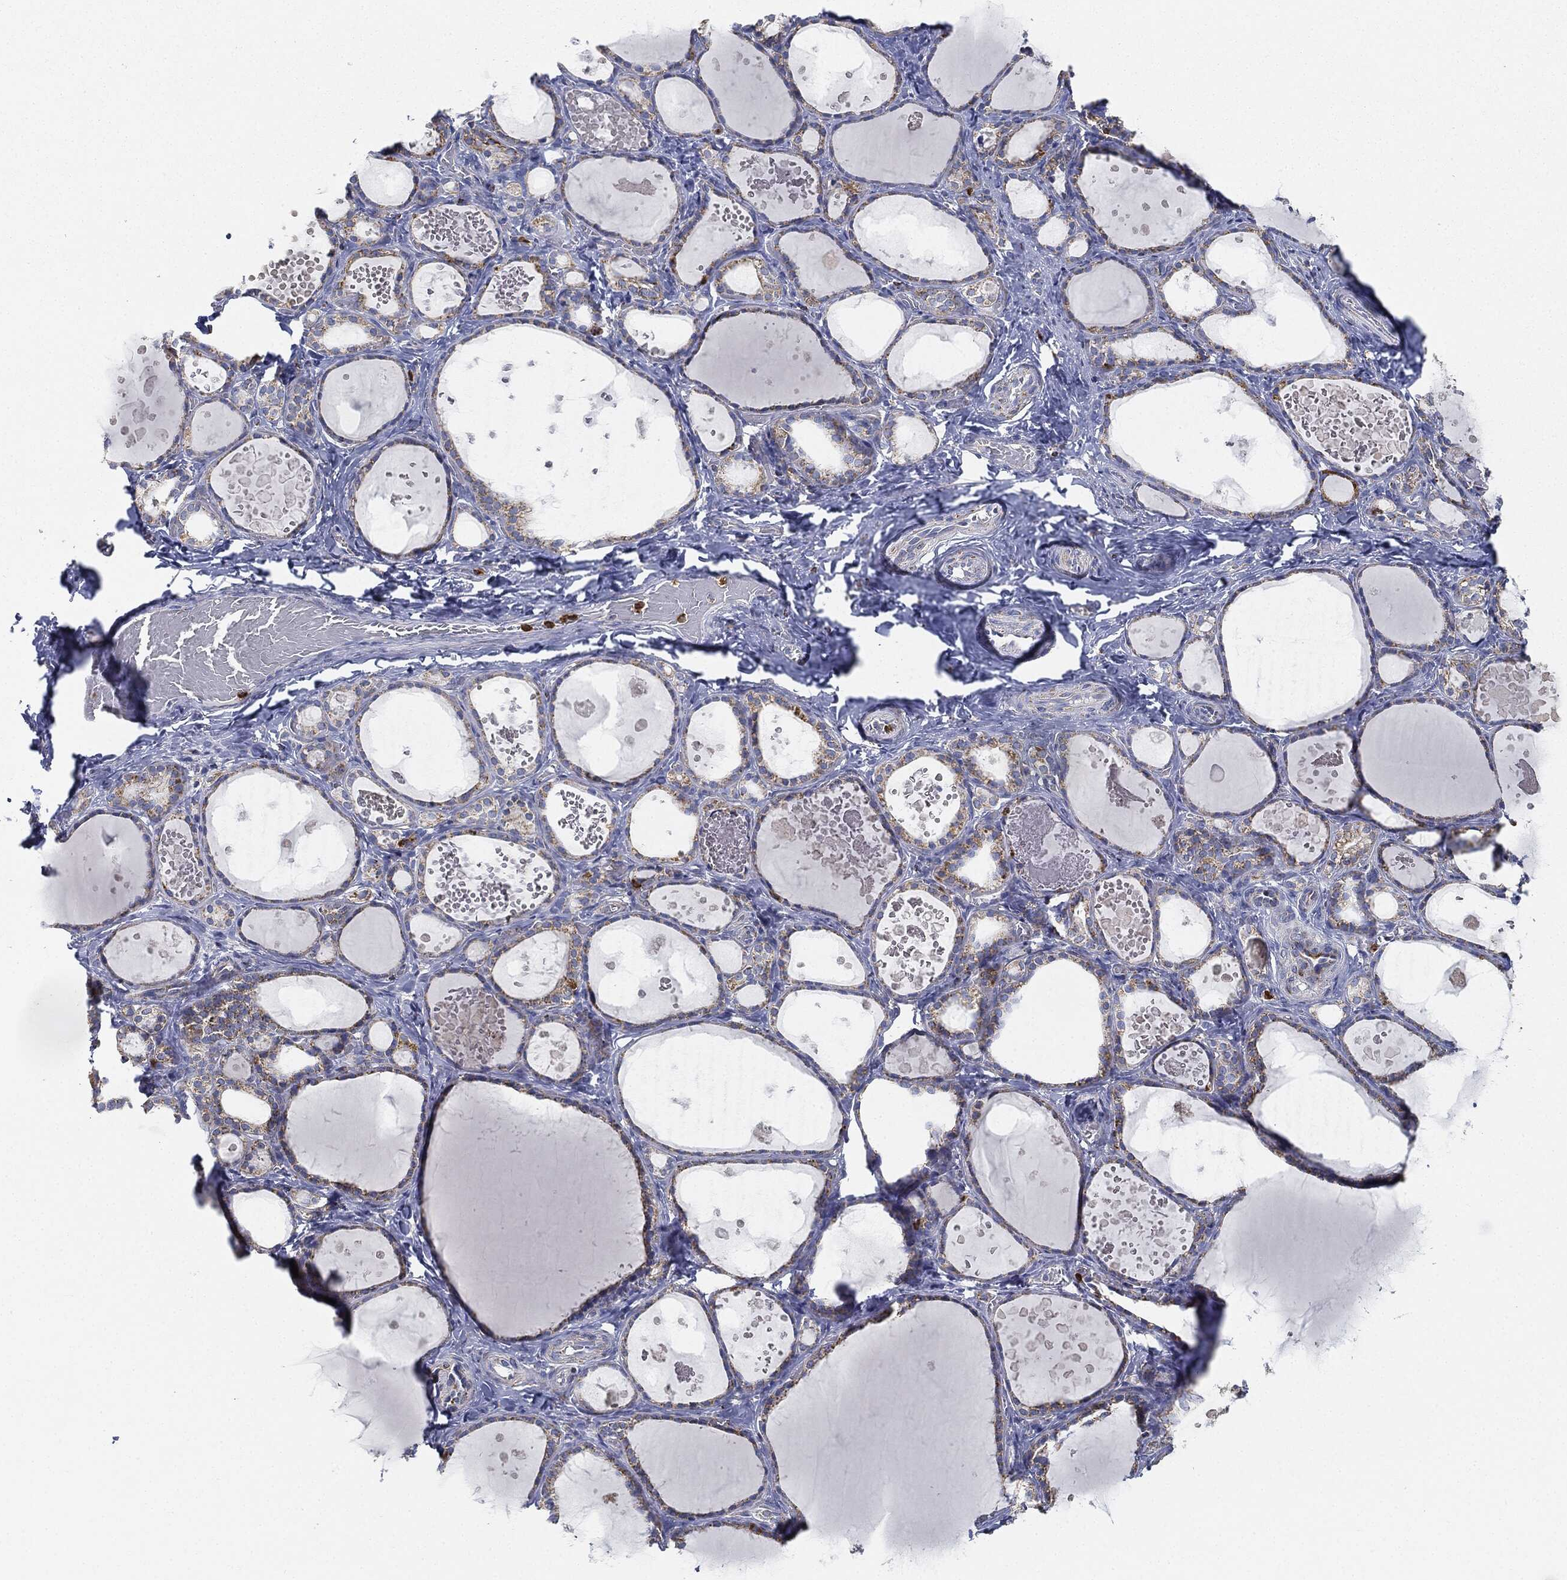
{"staining": {"intensity": "moderate", "quantity": "25%-75%", "location": "cytoplasmic/membranous"}, "tissue": "thyroid gland", "cell_type": "Glandular cells", "image_type": "normal", "snomed": [{"axis": "morphology", "description": "Normal tissue, NOS"}, {"axis": "topography", "description": "Thyroid gland"}], "caption": "IHC (DAB) staining of normal human thyroid gland shows moderate cytoplasmic/membranous protein positivity in about 25%-75% of glandular cells.", "gene": "CAPN15", "patient": {"sex": "female", "age": 56}}